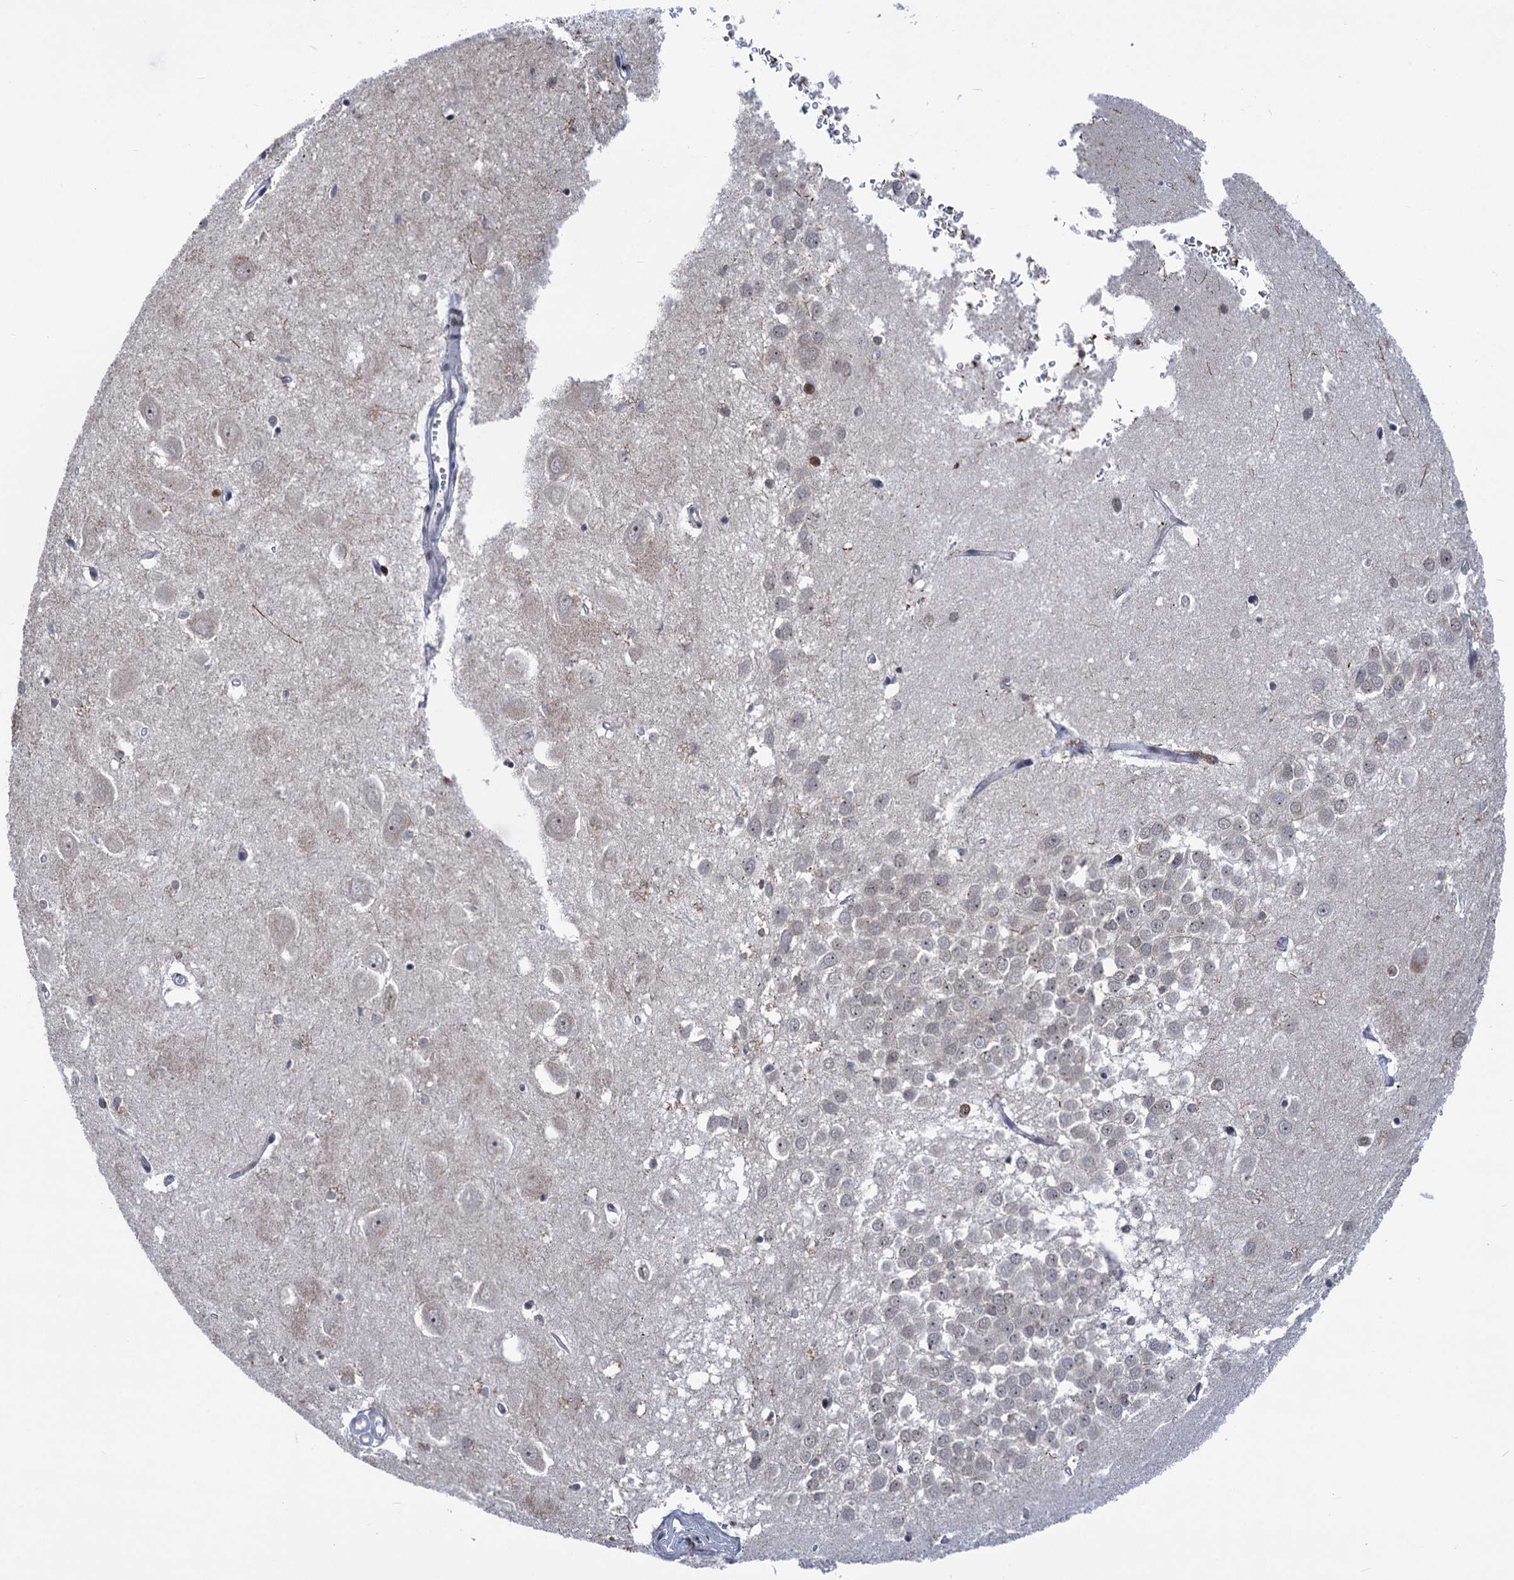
{"staining": {"intensity": "weak", "quantity": "<25%", "location": "nuclear"}, "tissue": "hippocampus", "cell_type": "Glial cells", "image_type": "normal", "snomed": [{"axis": "morphology", "description": "Normal tissue, NOS"}, {"axis": "topography", "description": "Hippocampus"}], "caption": "An image of human hippocampus is negative for staining in glial cells. The staining was performed using DAB (3,3'-diaminobenzidine) to visualize the protein expression in brown, while the nuclei were stained in blue with hematoxylin (Magnification: 20x).", "gene": "ZCCHC10", "patient": {"sex": "female", "age": 64}}